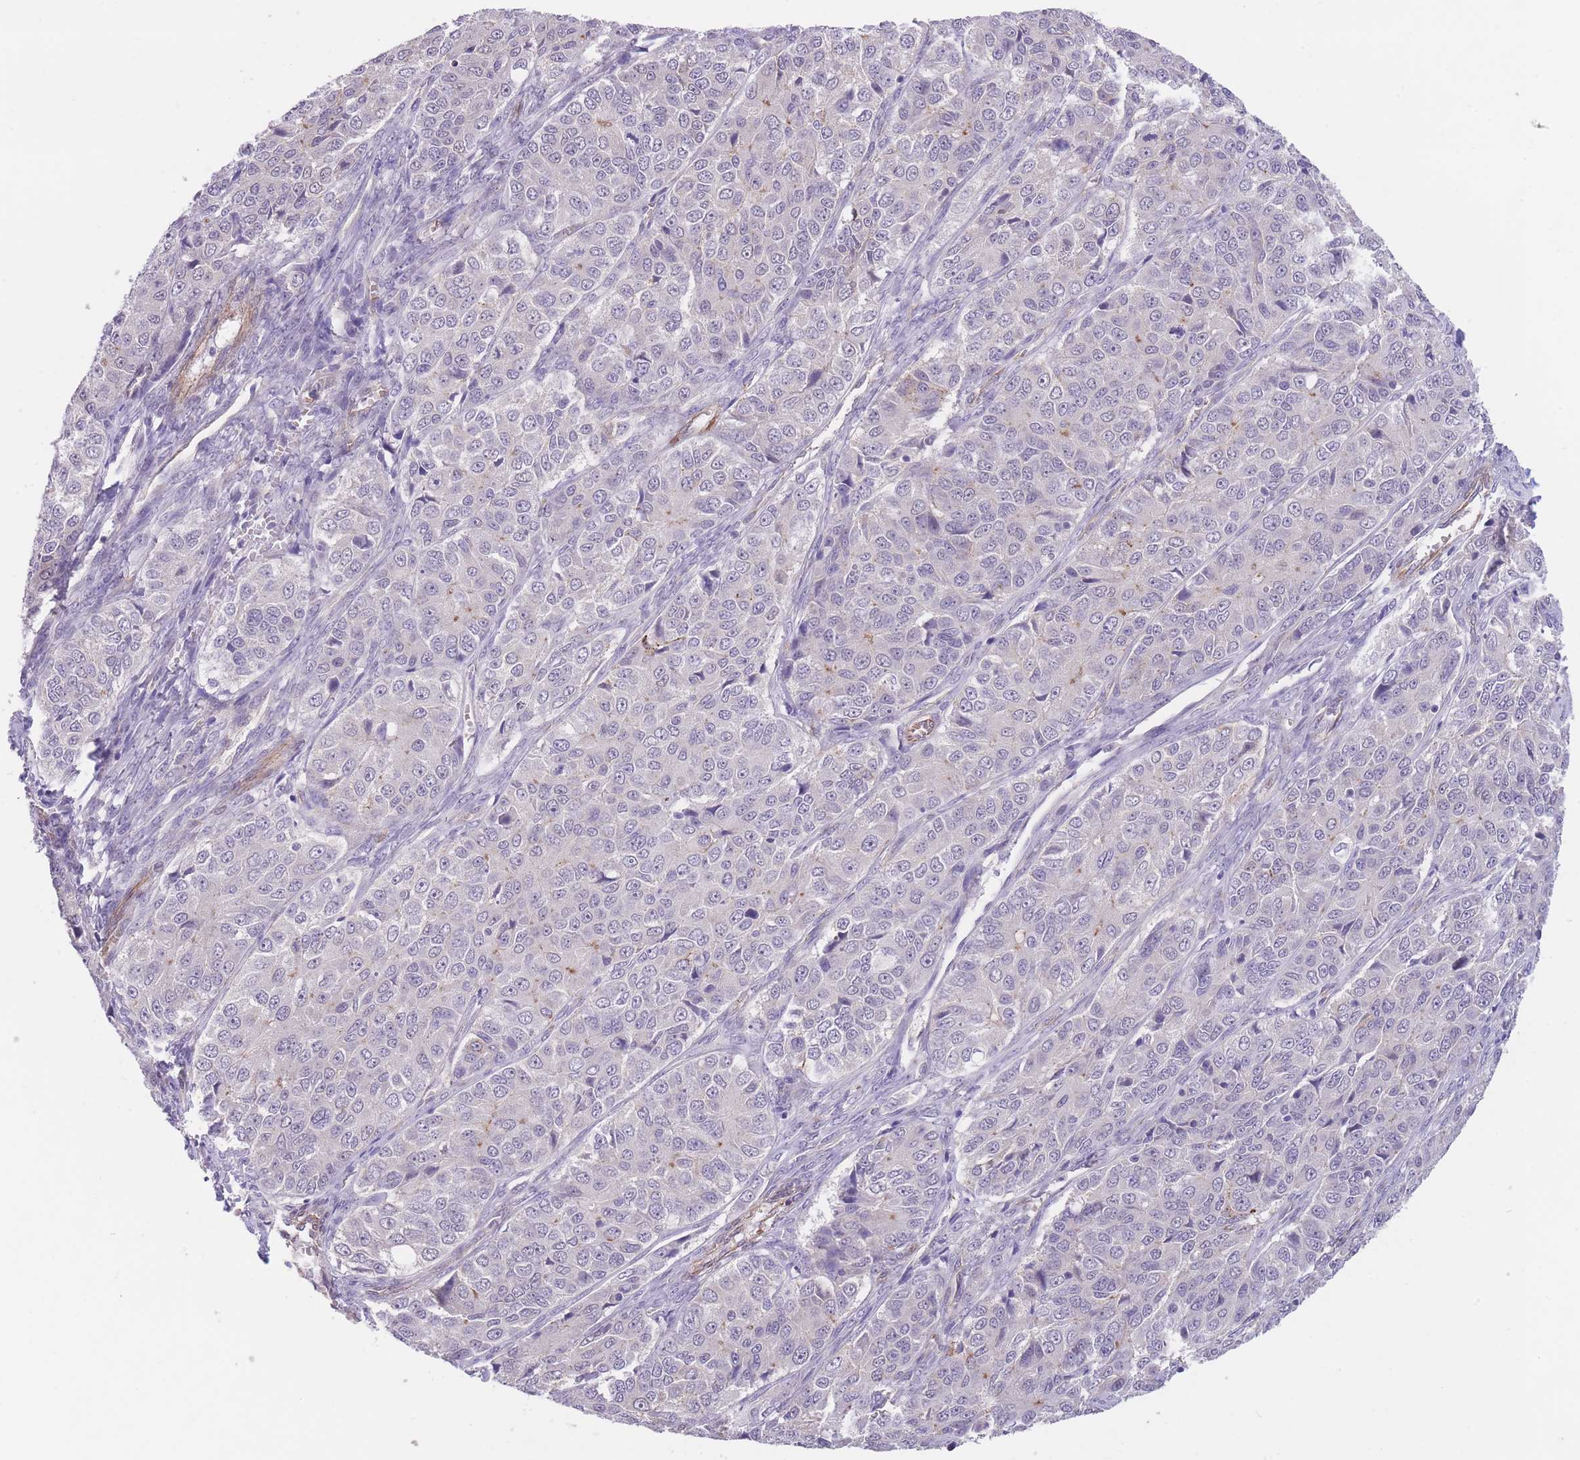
{"staining": {"intensity": "negative", "quantity": "none", "location": "none"}, "tissue": "ovarian cancer", "cell_type": "Tumor cells", "image_type": "cancer", "snomed": [{"axis": "morphology", "description": "Carcinoma, endometroid"}, {"axis": "topography", "description": "Ovary"}], "caption": "A histopathology image of ovarian cancer (endometroid carcinoma) stained for a protein exhibits no brown staining in tumor cells.", "gene": "QTRT1", "patient": {"sex": "female", "age": 51}}